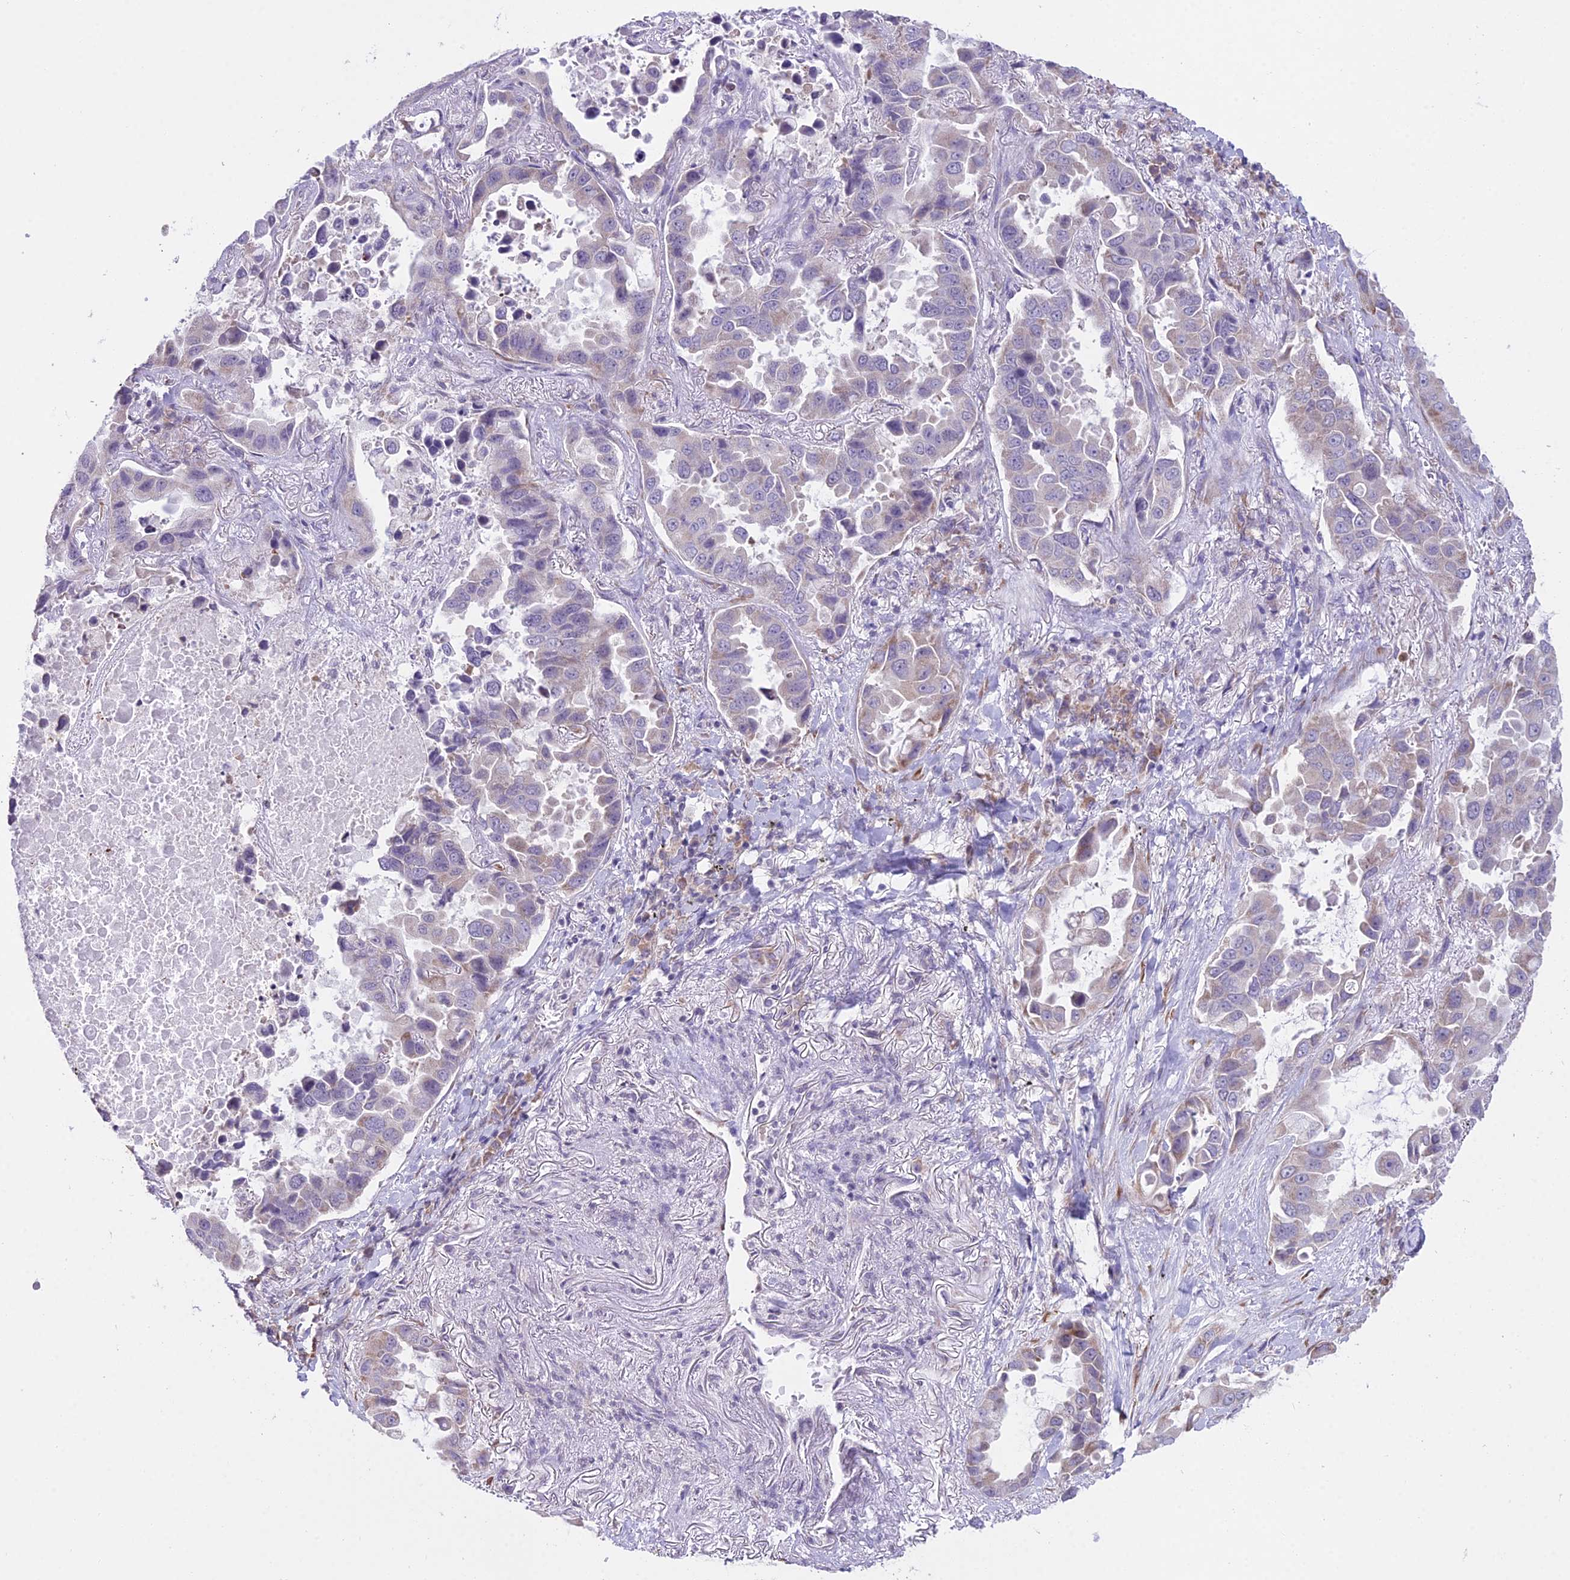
{"staining": {"intensity": "weak", "quantity": "<25%", "location": "cytoplasmic/membranous"}, "tissue": "lung cancer", "cell_type": "Tumor cells", "image_type": "cancer", "snomed": [{"axis": "morphology", "description": "Adenocarcinoma, NOS"}, {"axis": "topography", "description": "Lung"}], "caption": "A histopathology image of human adenocarcinoma (lung) is negative for staining in tumor cells.", "gene": "RPS26", "patient": {"sex": "male", "age": 64}}